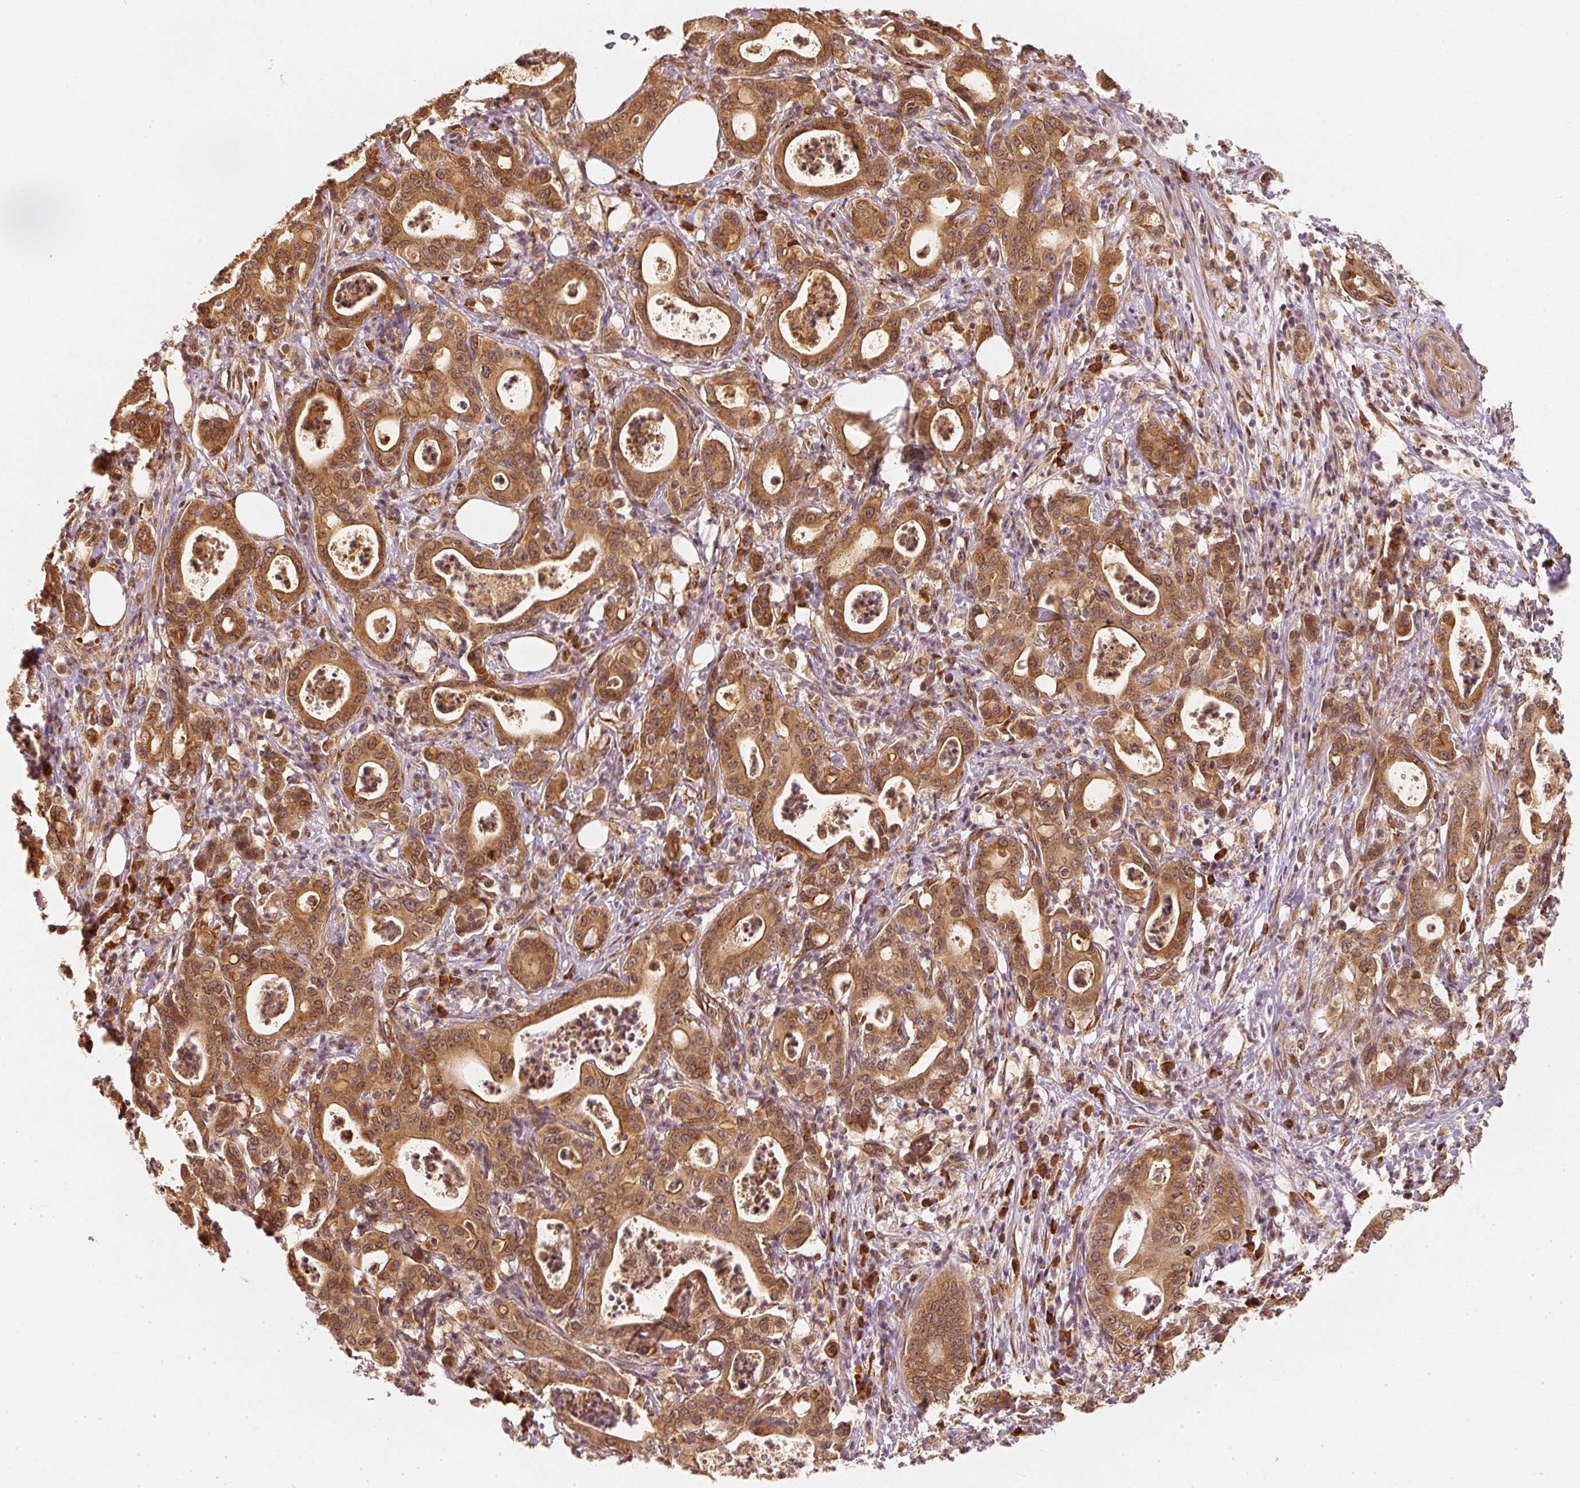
{"staining": {"intensity": "moderate", "quantity": ">75%", "location": "cytoplasmic/membranous"}, "tissue": "pancreatic cancer", "cell_type": "Tumor cells", "image_type": "cancer", "snomed": [{"axis": "morphology", "description": "Adenocarcinoma, NOS"}, {"axis": "topography", "description": "Pancreas"}], "caption": "The micrograph shows a brown stain indicating the presence of a protein in the cytoplasmic/membranous of tumor cells in pancreatic cancer.", "gene": "EEF1A2", "patient": {"sex": "male", "age": 71}}